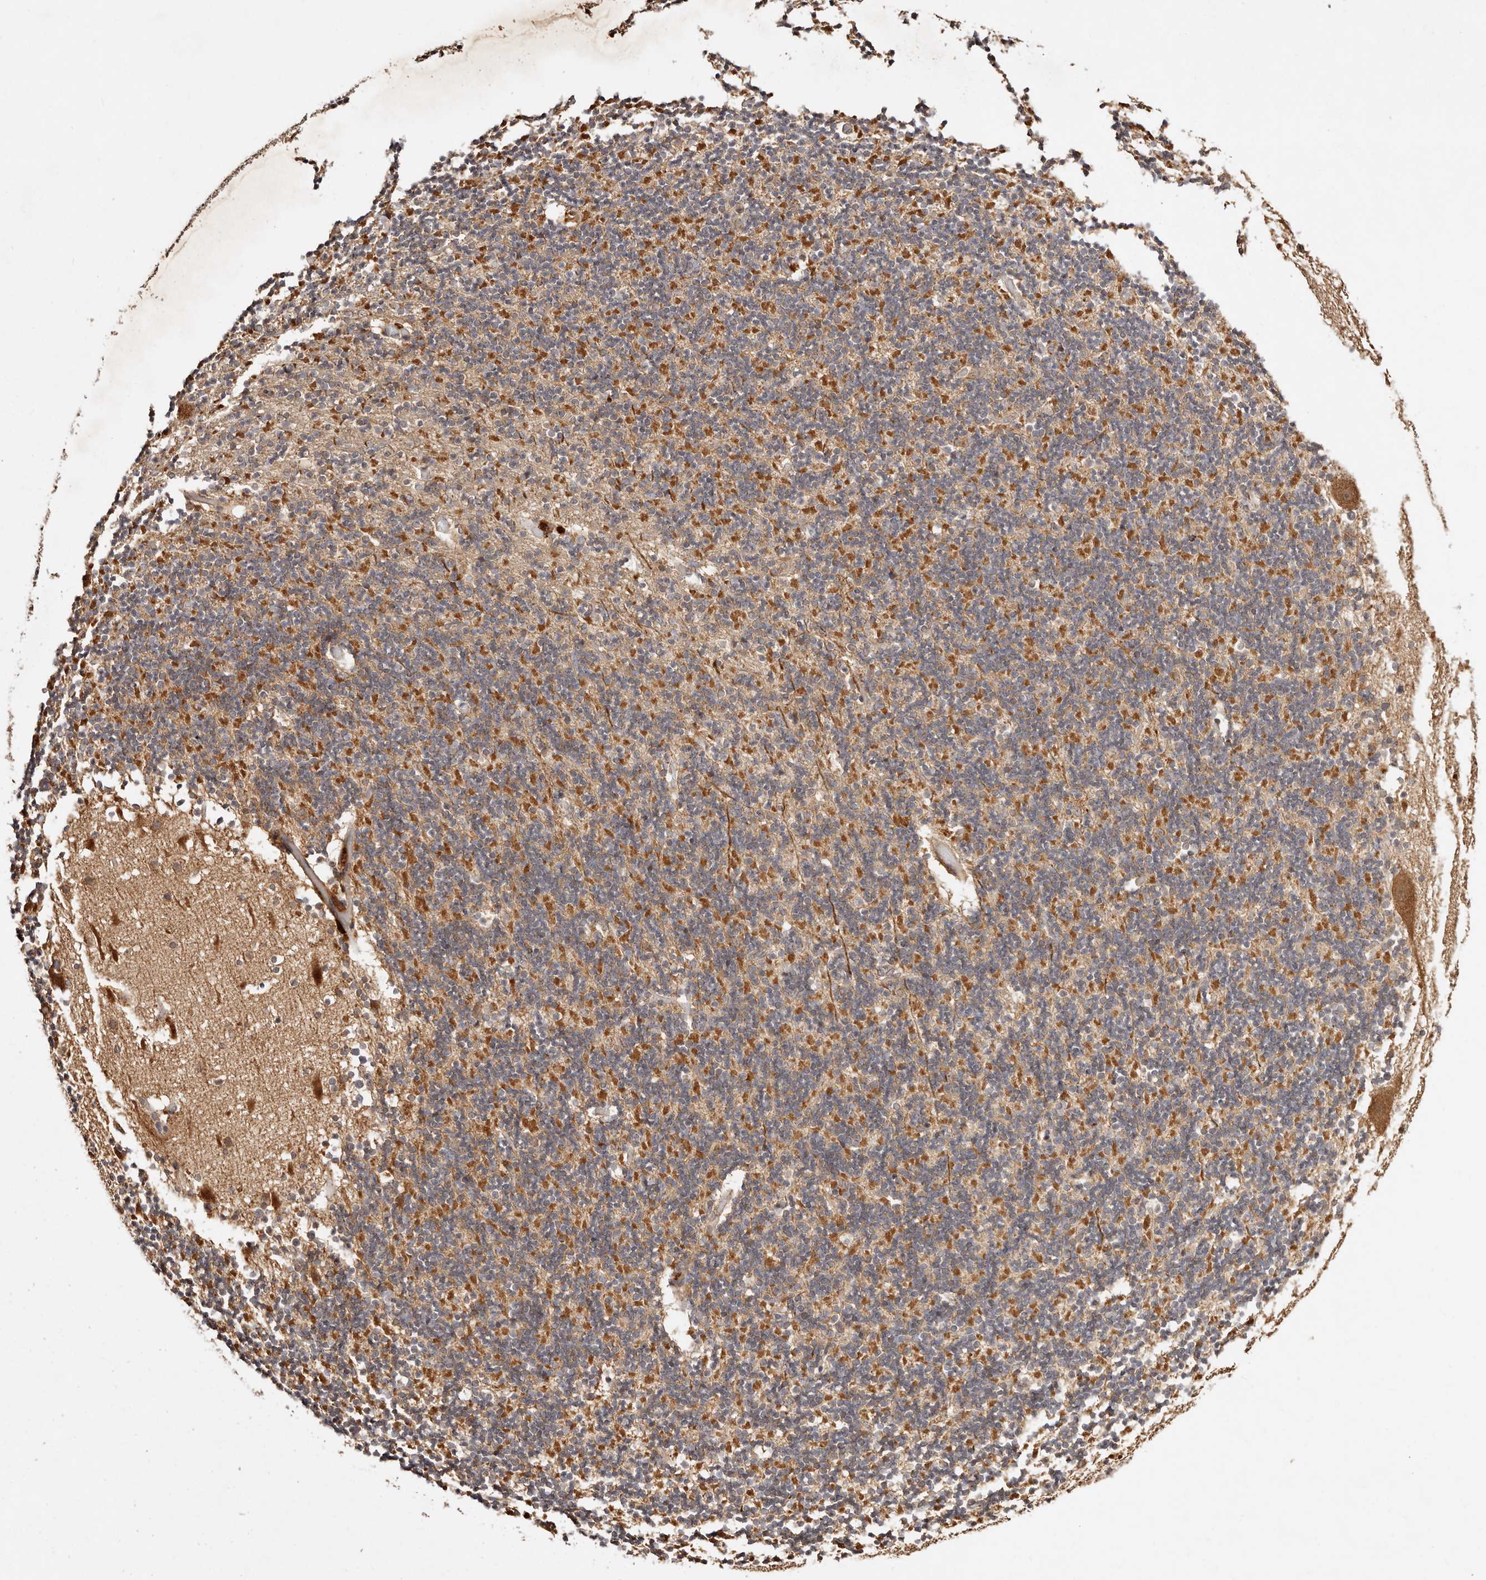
{"staining": {"intensity": "moderate", "quantity": "25%-75%", "location": "cytoplasmic/membranous"}, "tissue": "cerebellum", "cell_type": "Cells in granular layer", "image_type": "normal", "snomed": [{"axis": "morphology", "description": "Normal tissue, NOS"}, {"axis": "topography", "description": "Cerebellum"}], "caption": "Cerebellum stained for a protein demonstrates moderate cytoplasmic/membranous positivity in cells in granular layer.", "gene": "DENND11", "patient": {"sex": "male", "age": 57}}